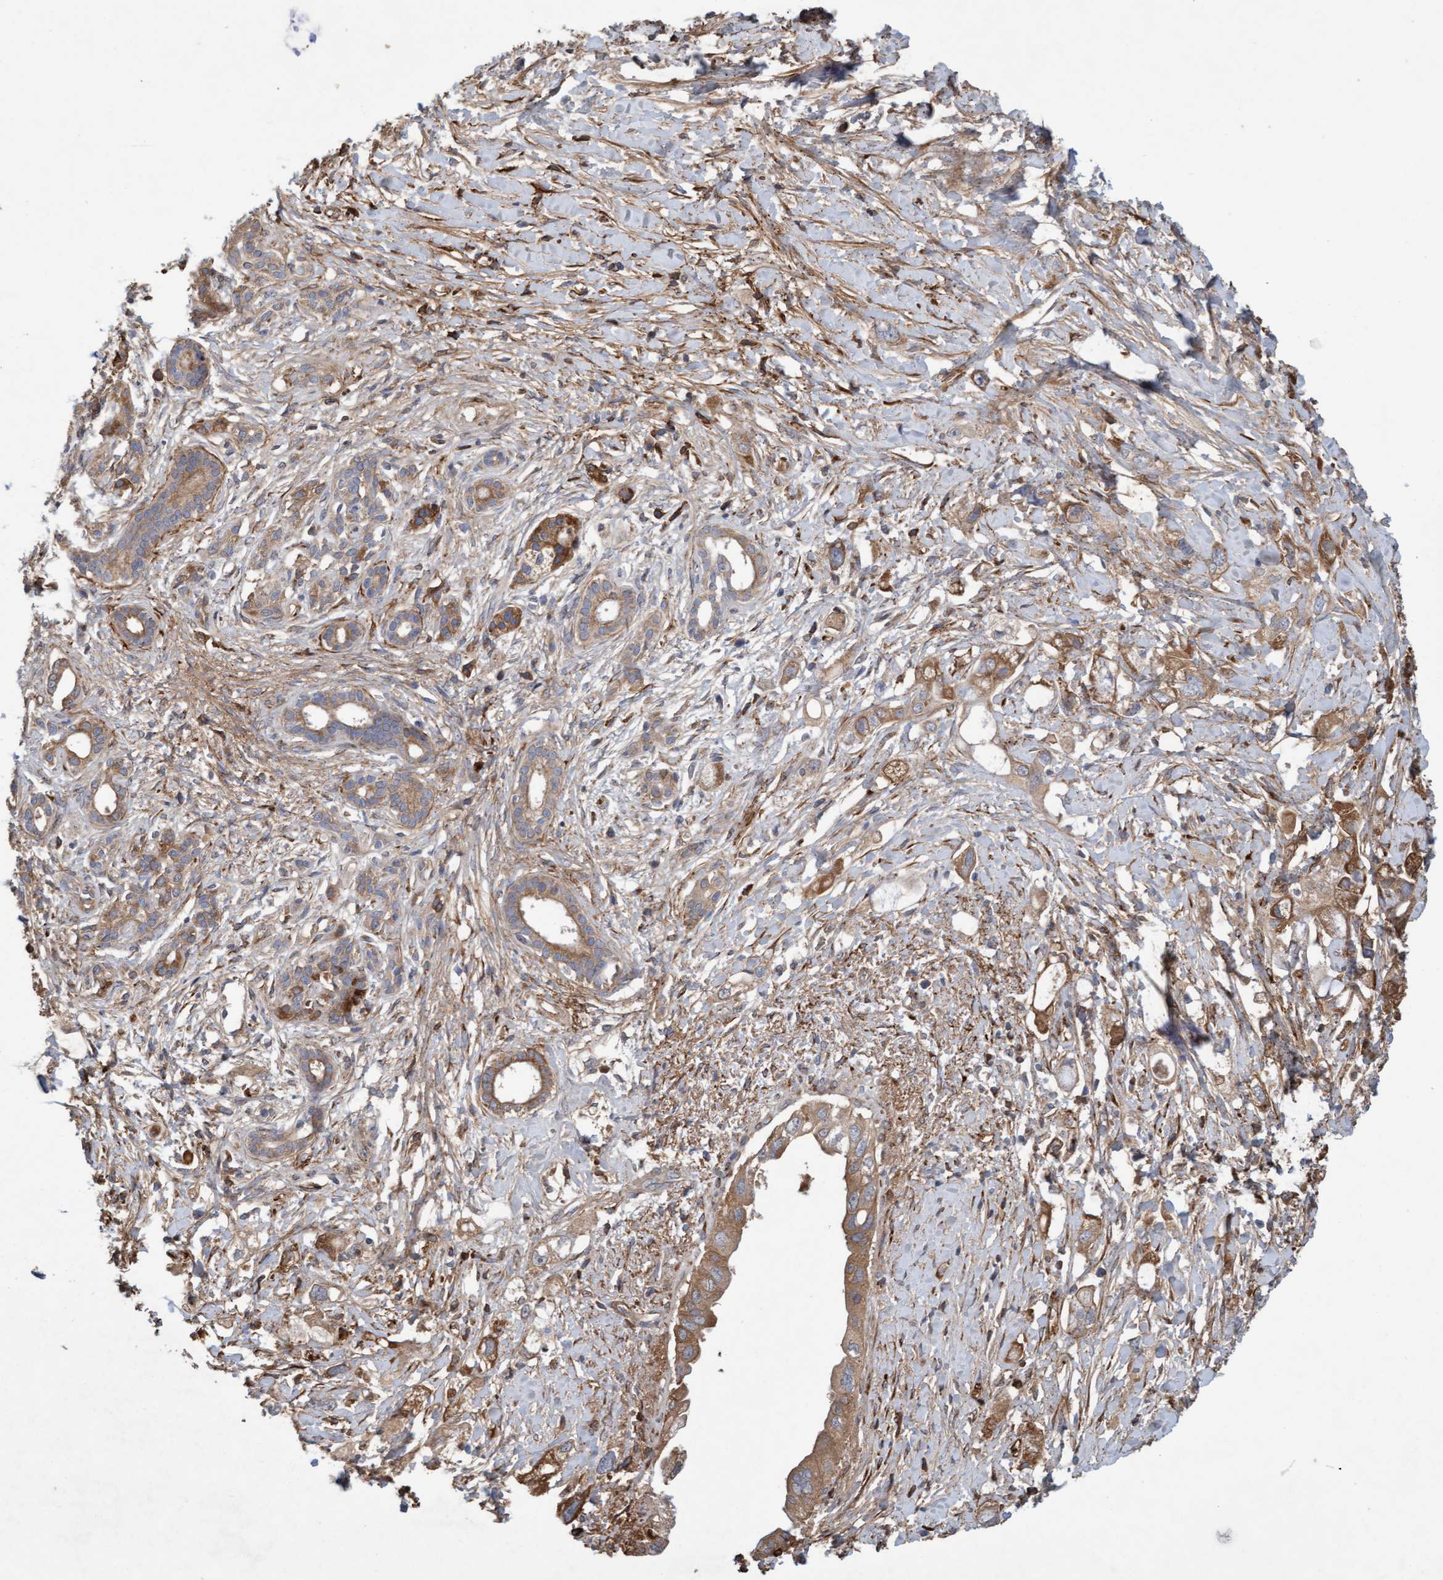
{"staining": {"intensity": "moderate", "quantity": ">75%", "location": "cytoplasmic/membranous"}, "tissue": "pancreatic cancer", "cell_type": "Tumor cells", "image_type": "cancer", "snomed": [{"axis": "morphology", "description": "Adenocarcinoma, NOS"}, {"axis": "topography", "description": "Pancreas"}], "caption": "This image displays pancreatic adenocarcinoma stained with IHC to label a protein in brown. The cytoplasmic/membranous of tumor cells show moderate positivity for the protein. Nuclei are counter-stained blue.", "gene": "DDHD2", "patient": {"sex": "female", "age": 56}}